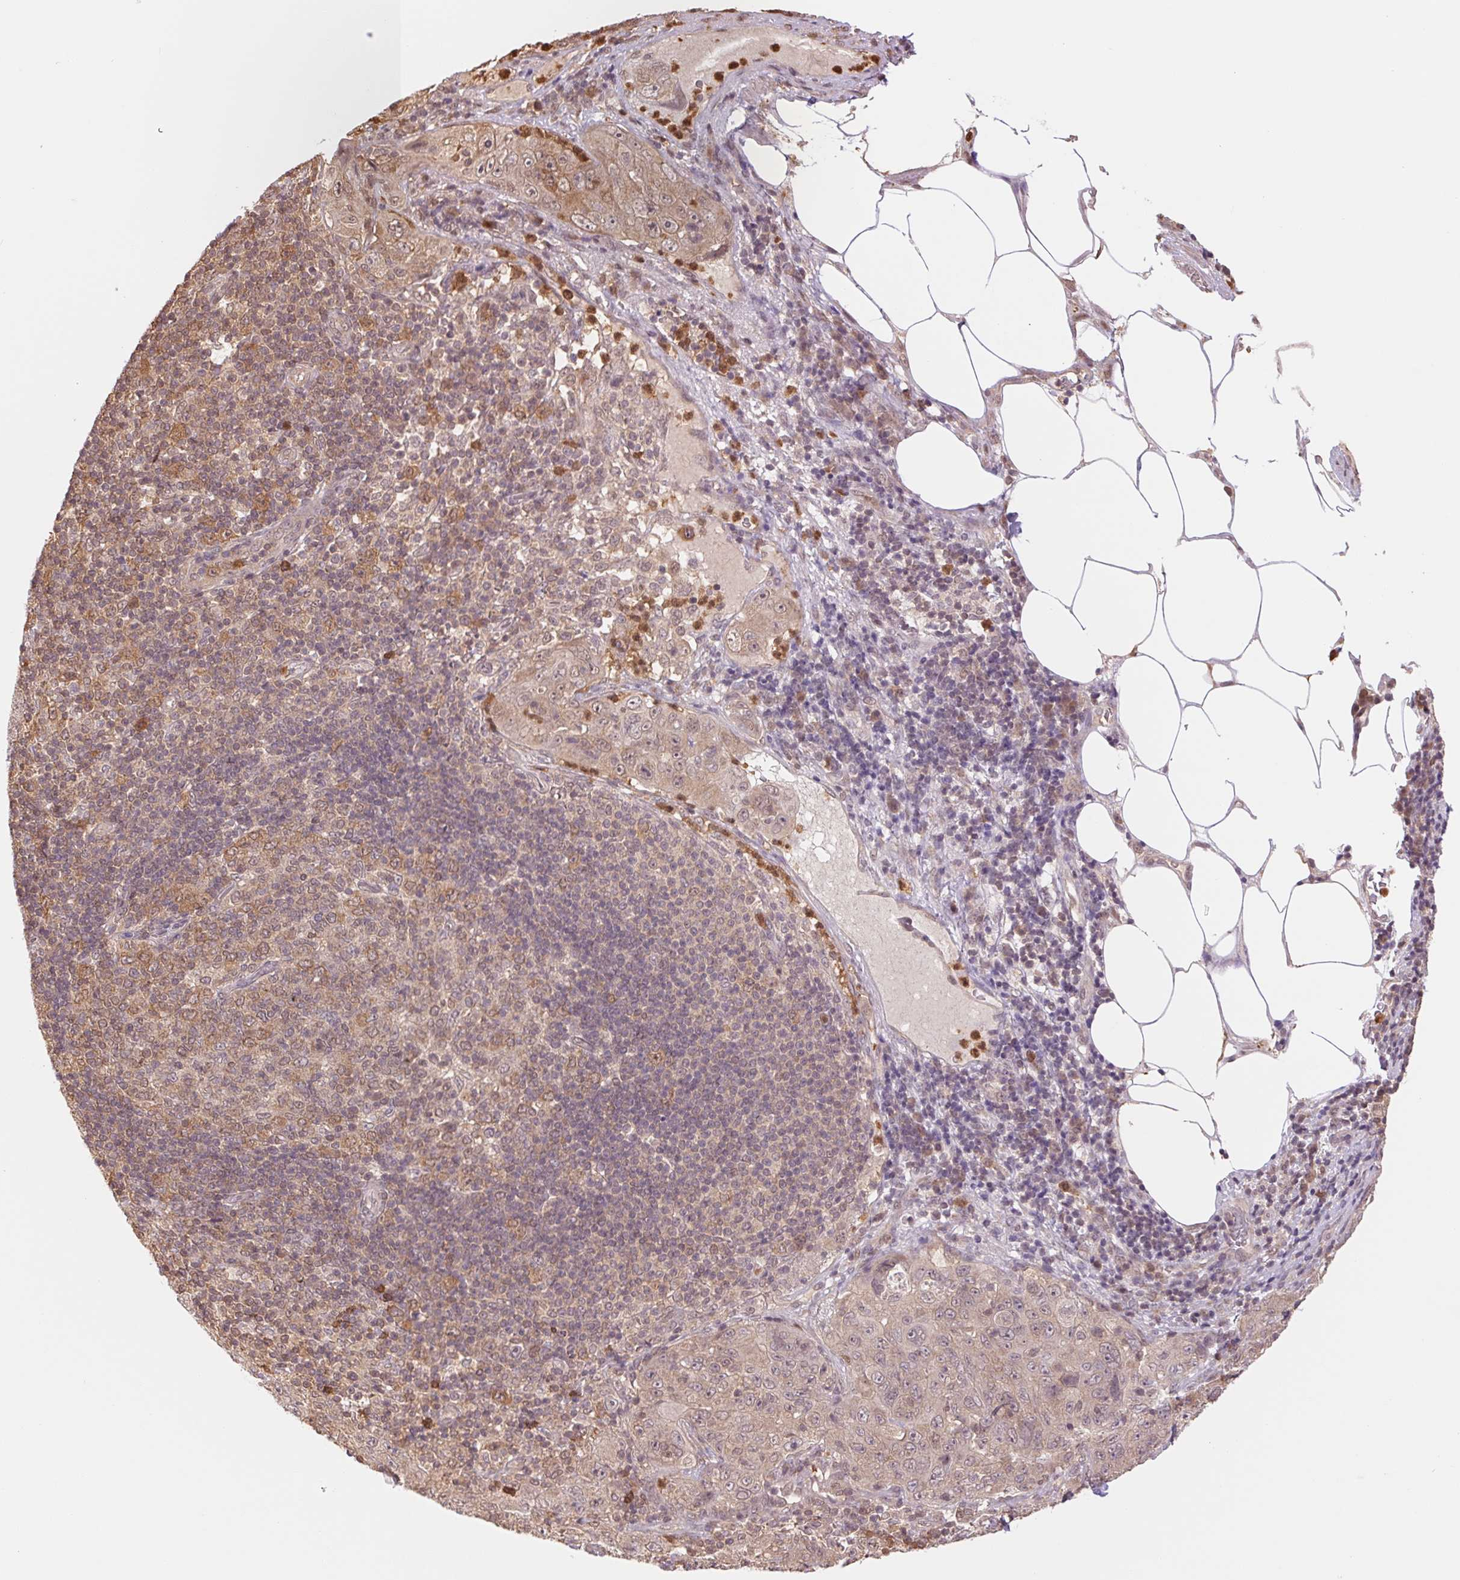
{"staining": {"intensity": "weak", "quantity": "<25%", "location": "cytoplasmic/membranous"}, "tissue": "pancreatic cancer", "cell_type": "Tumor cells", "image_type": "cancer", "snomed": [{"axis": "morphology", "description": "Adenocarcinoma, NOS"}, {"axis": "topography", "description": "Pancreas"}], "caption": "This is an IHC histopathology image of adenocarcinoma (pancreatic). There is no positivity in tumor cells.", "gene": "CDC123", "patient": {"sex": "male", "age": 68}}